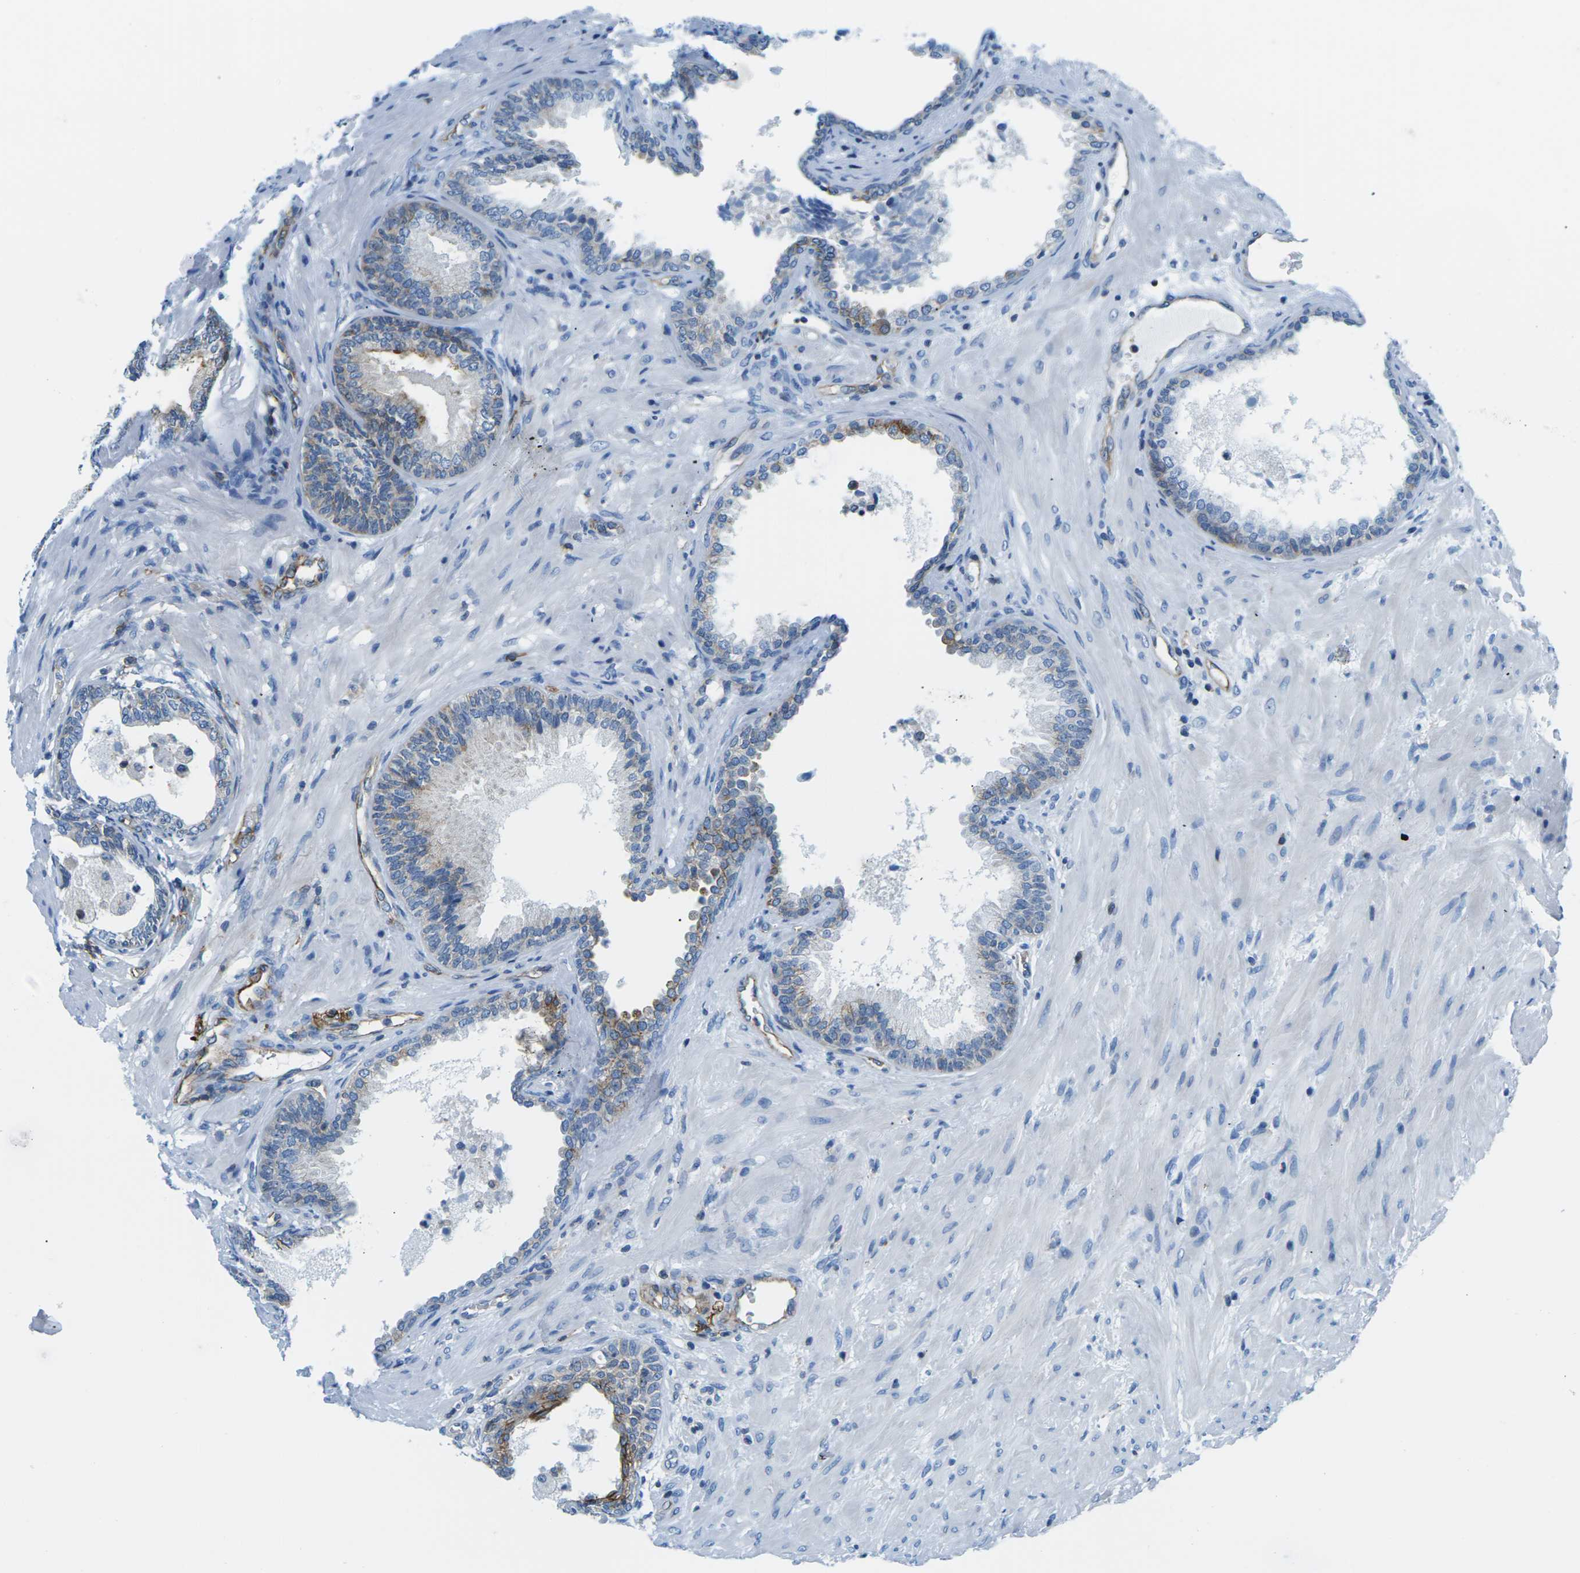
{"staining": {"intensity": "moderate", "quantity": "25%-75%", "location": "cytoplasmic/membranous"}, "tissue": "prostate", "cell_type": "Glandular cells", "image_type": "normal", "snomed": [{"axis": "morphology", "description": "Normal tissue, NOS"}, {"axis": "topography", "description": "Prostate"}], "caption": "DAB immunohistochemical staining of normal prostate exhibits moderate cytoplasmic/membranous protein positivity in approximately 25%-75% of glandular cells.", "gene": "SOCS4", "patient": {"sex": "male", "age": 76}}